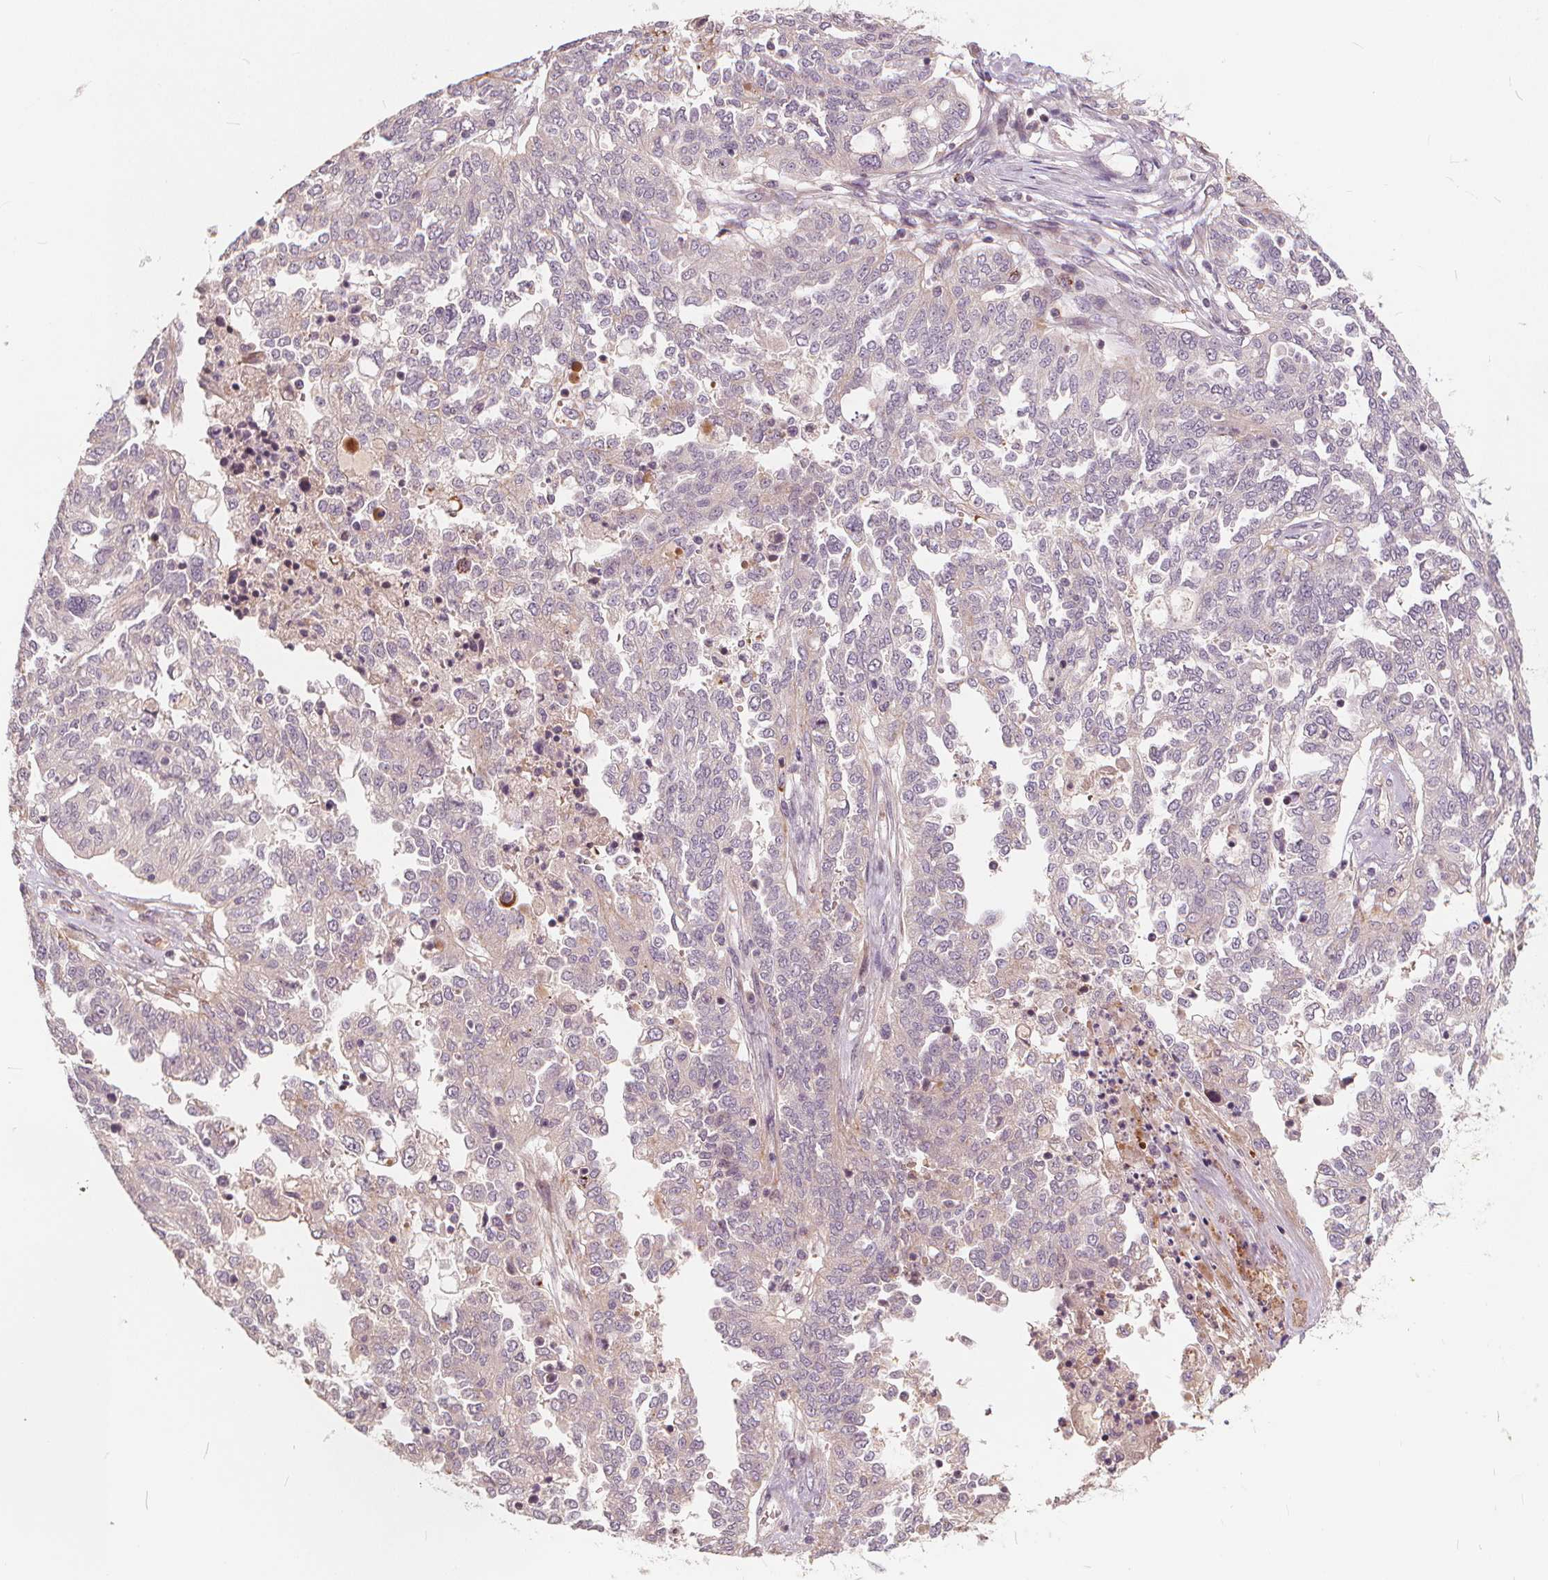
{"staining": {"intensity": "negative", "quantity": "none", "location": "none"}, "tissue": "ovarian cancer", "cell_type": "Tumor cells", "image_type": "cancer", "snomed": [{"axis": "morphology", "description": "Cystadenocarcinoma, serous, NOS"}, {"axis": "topography", "description": "Ovary"}], "caption": "Tumor cells show no significant protein positivity in serous cystadenocarcinoma (ovarian).", "gene": "IPO13", "patient": {"sex": "female", "age": 67}}